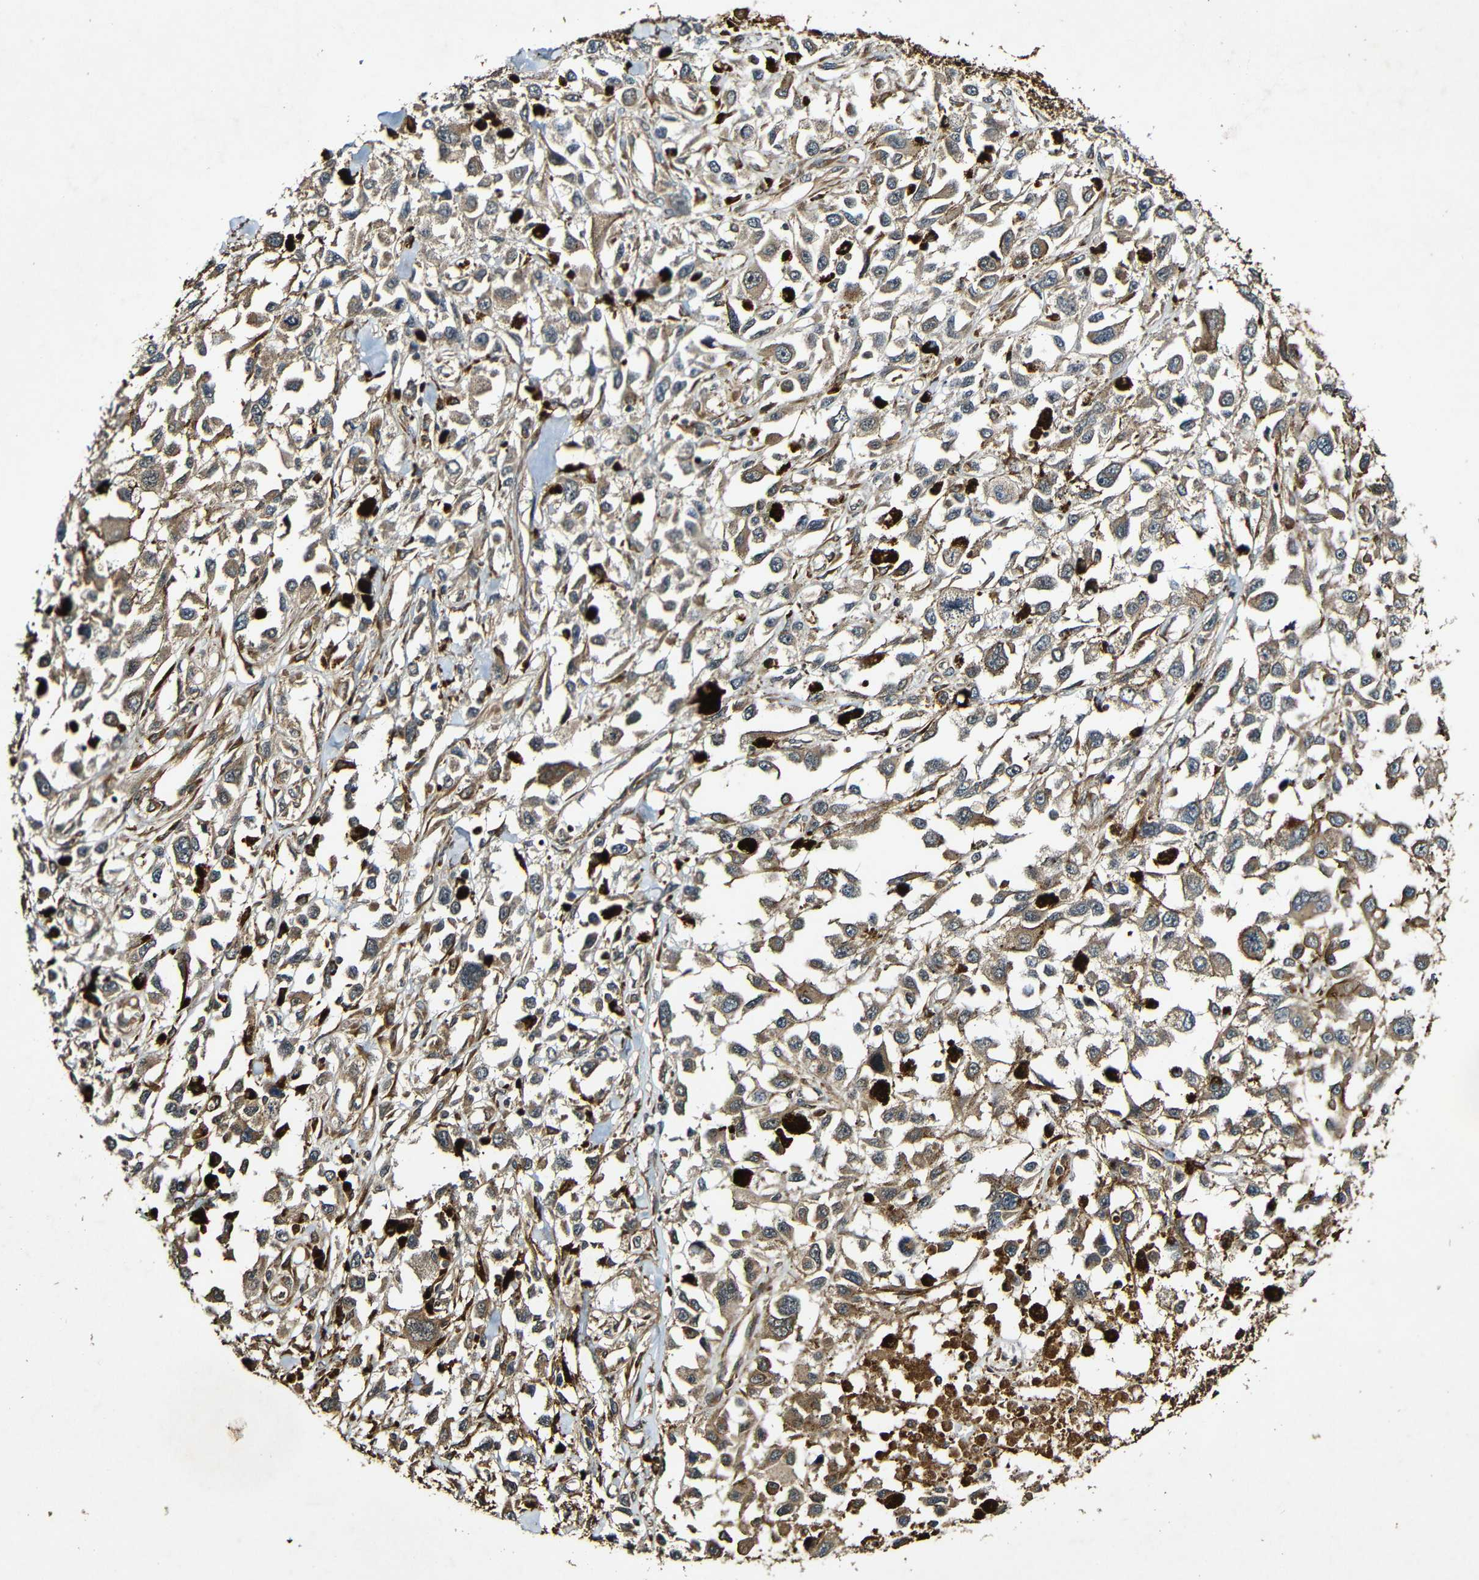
{"staining": {"intensity": "weak", "quantity": ">75%", "location": "cytoplasmic/membranous"}, "tissue": "melanoma", "cell_type": "Tumor cells", "image_type": "cancer", "snomed": [{"axis": "morphology", "description": "Malignant melanoma, Metastatic site"}, {"axis": "topography", "description": "Lymph node"}], "caption": "Brown immunohistochemical staining in human malignant melanoma (metastatic site) reveals weak cytoplasmic/membranous positivity in approximately >75% of tumor cells.", "gene": "CASP8", "patient": {"sex": "male", "age": 59}}